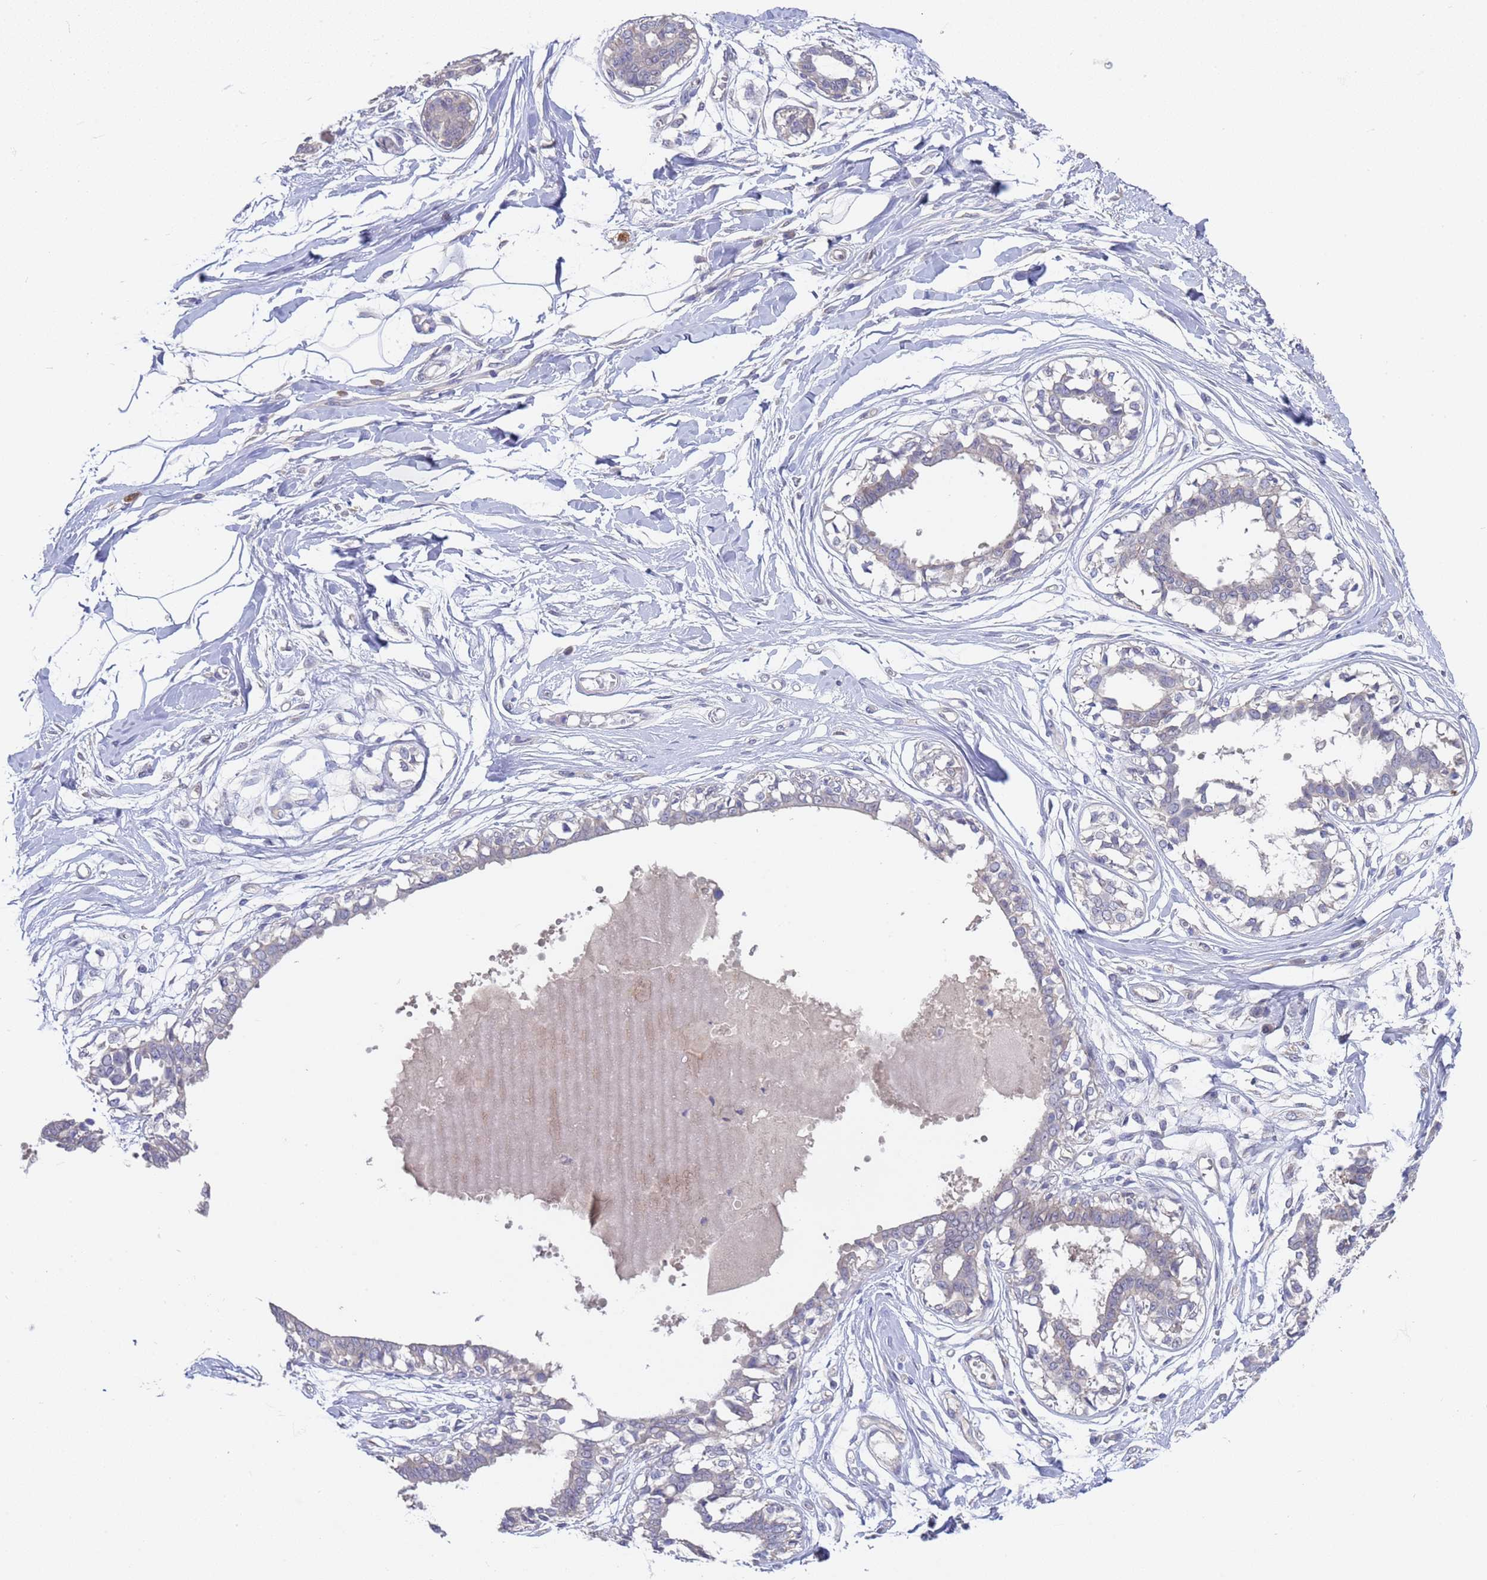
{"staining": {"intensity": "negative", "quantity": "none", "location": "none"}, "tissue": "breast", "cell_type": "Adipocytes", "image_type": "normal", "snomed": [{"axis": "morphology", "description": "Normal tissue, NOS"}, {"axis": "topography", "description": "Breast"}], "caption": "IHC micrograph of benign human breast stained for a protein (brown), which exhibits no staining in adipocytes.", "gene": "TRMT10A", "patient": {"sex": "female", "age": 45}}